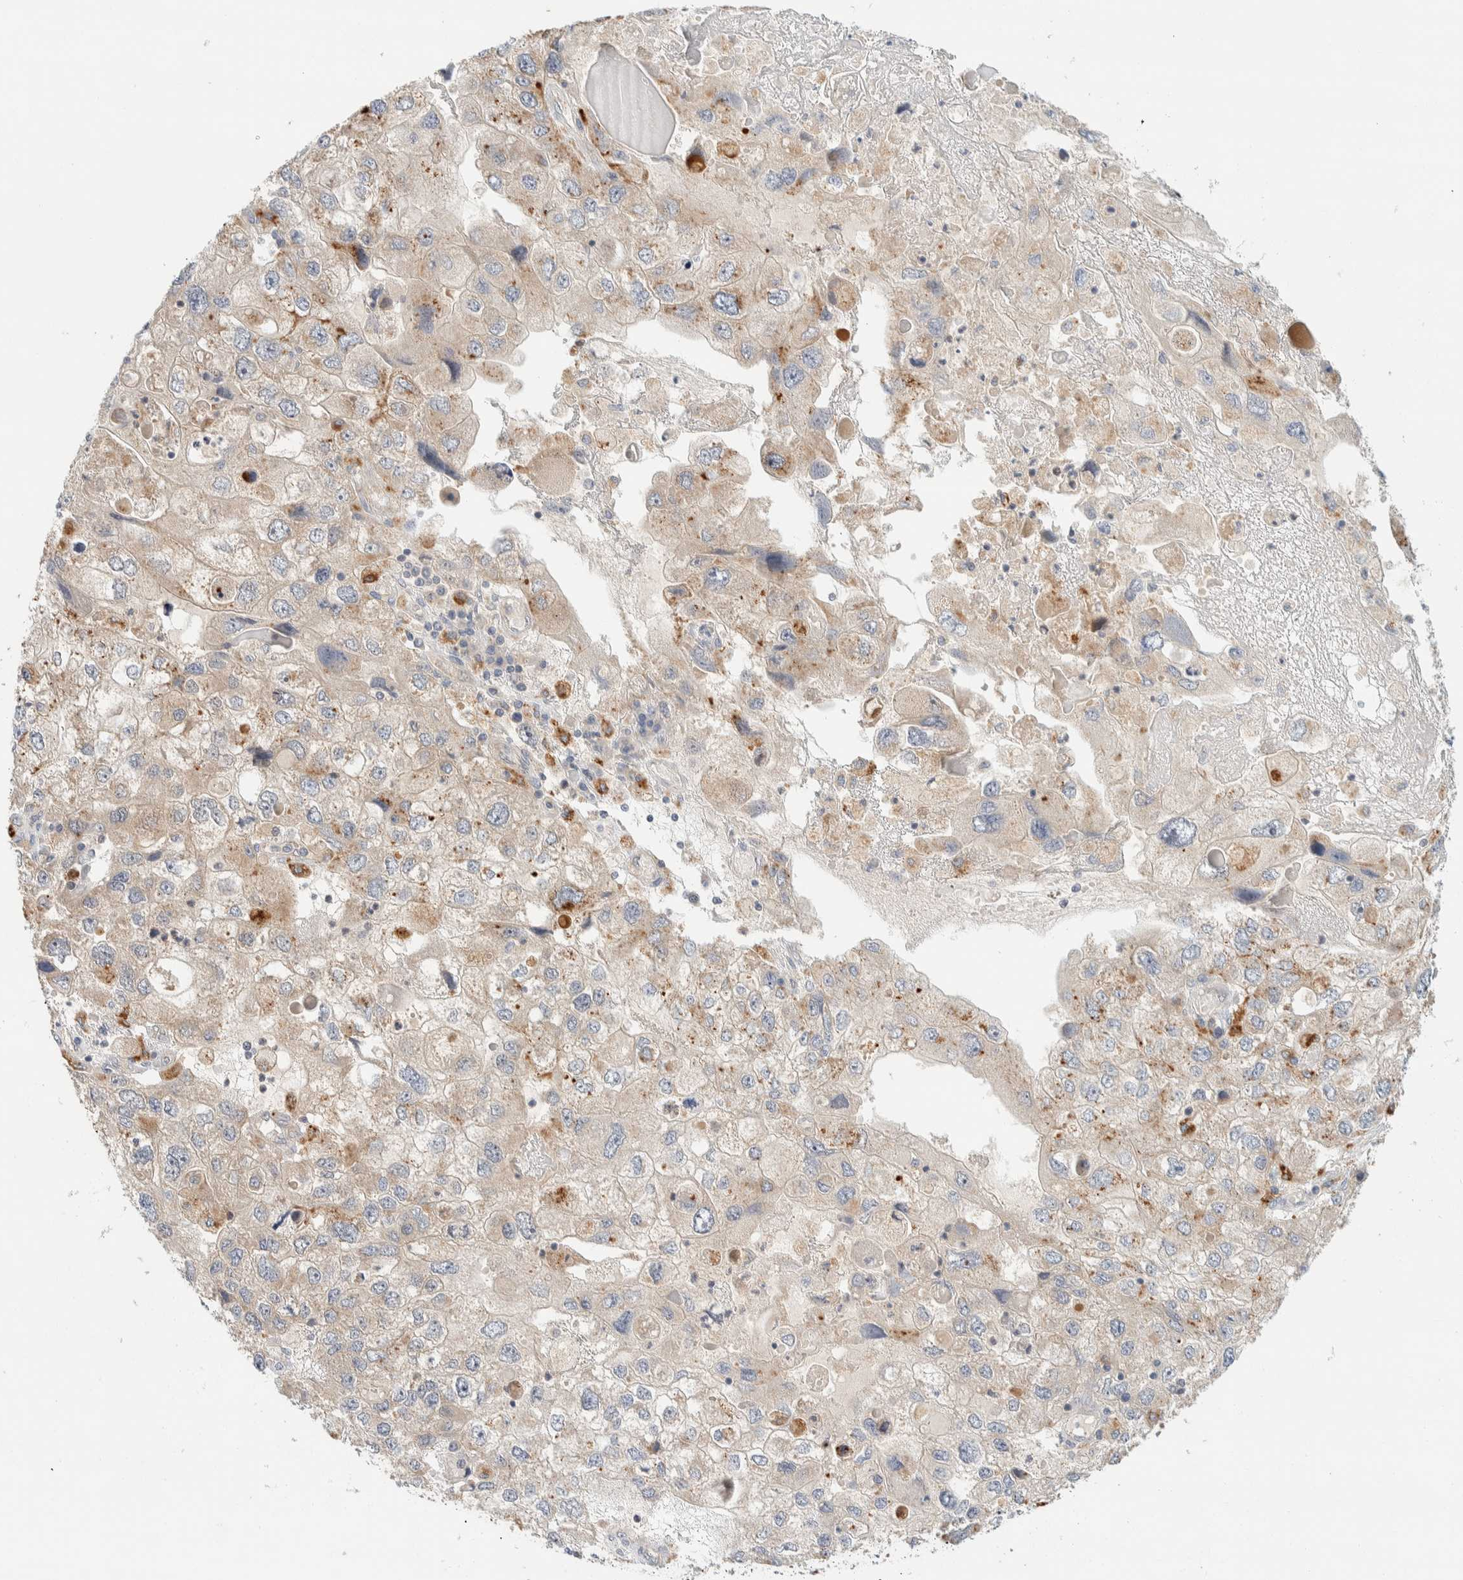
{"staining": {"intensity": "moderate", "quantity": "25%-75%", "location": "cytoplasmic/membranous"}, "tissue": "endometrial cancer", "cell_type": "Tumor cells", "image_type": "cancer", "snomed": [{"axis": "morphology", "description": "Adenocarcinoma, NOS"}, {"axis": "topography", "description": "Endometrium"}], "caption": "Immunohistochemistry (IHC) photomicrograph of neoplastic tissue: endometrial adenocarcinoma stained using immunohistochemistry (IHC) exhibits medium levels of moderate protein expression localized specifically in the cytoplasmic/membranous of tumor cells, appearing as a cytoplasmic/membranous brown color.", "gene": "GCLM", "patient": {"sex": "female", "age": 49}}